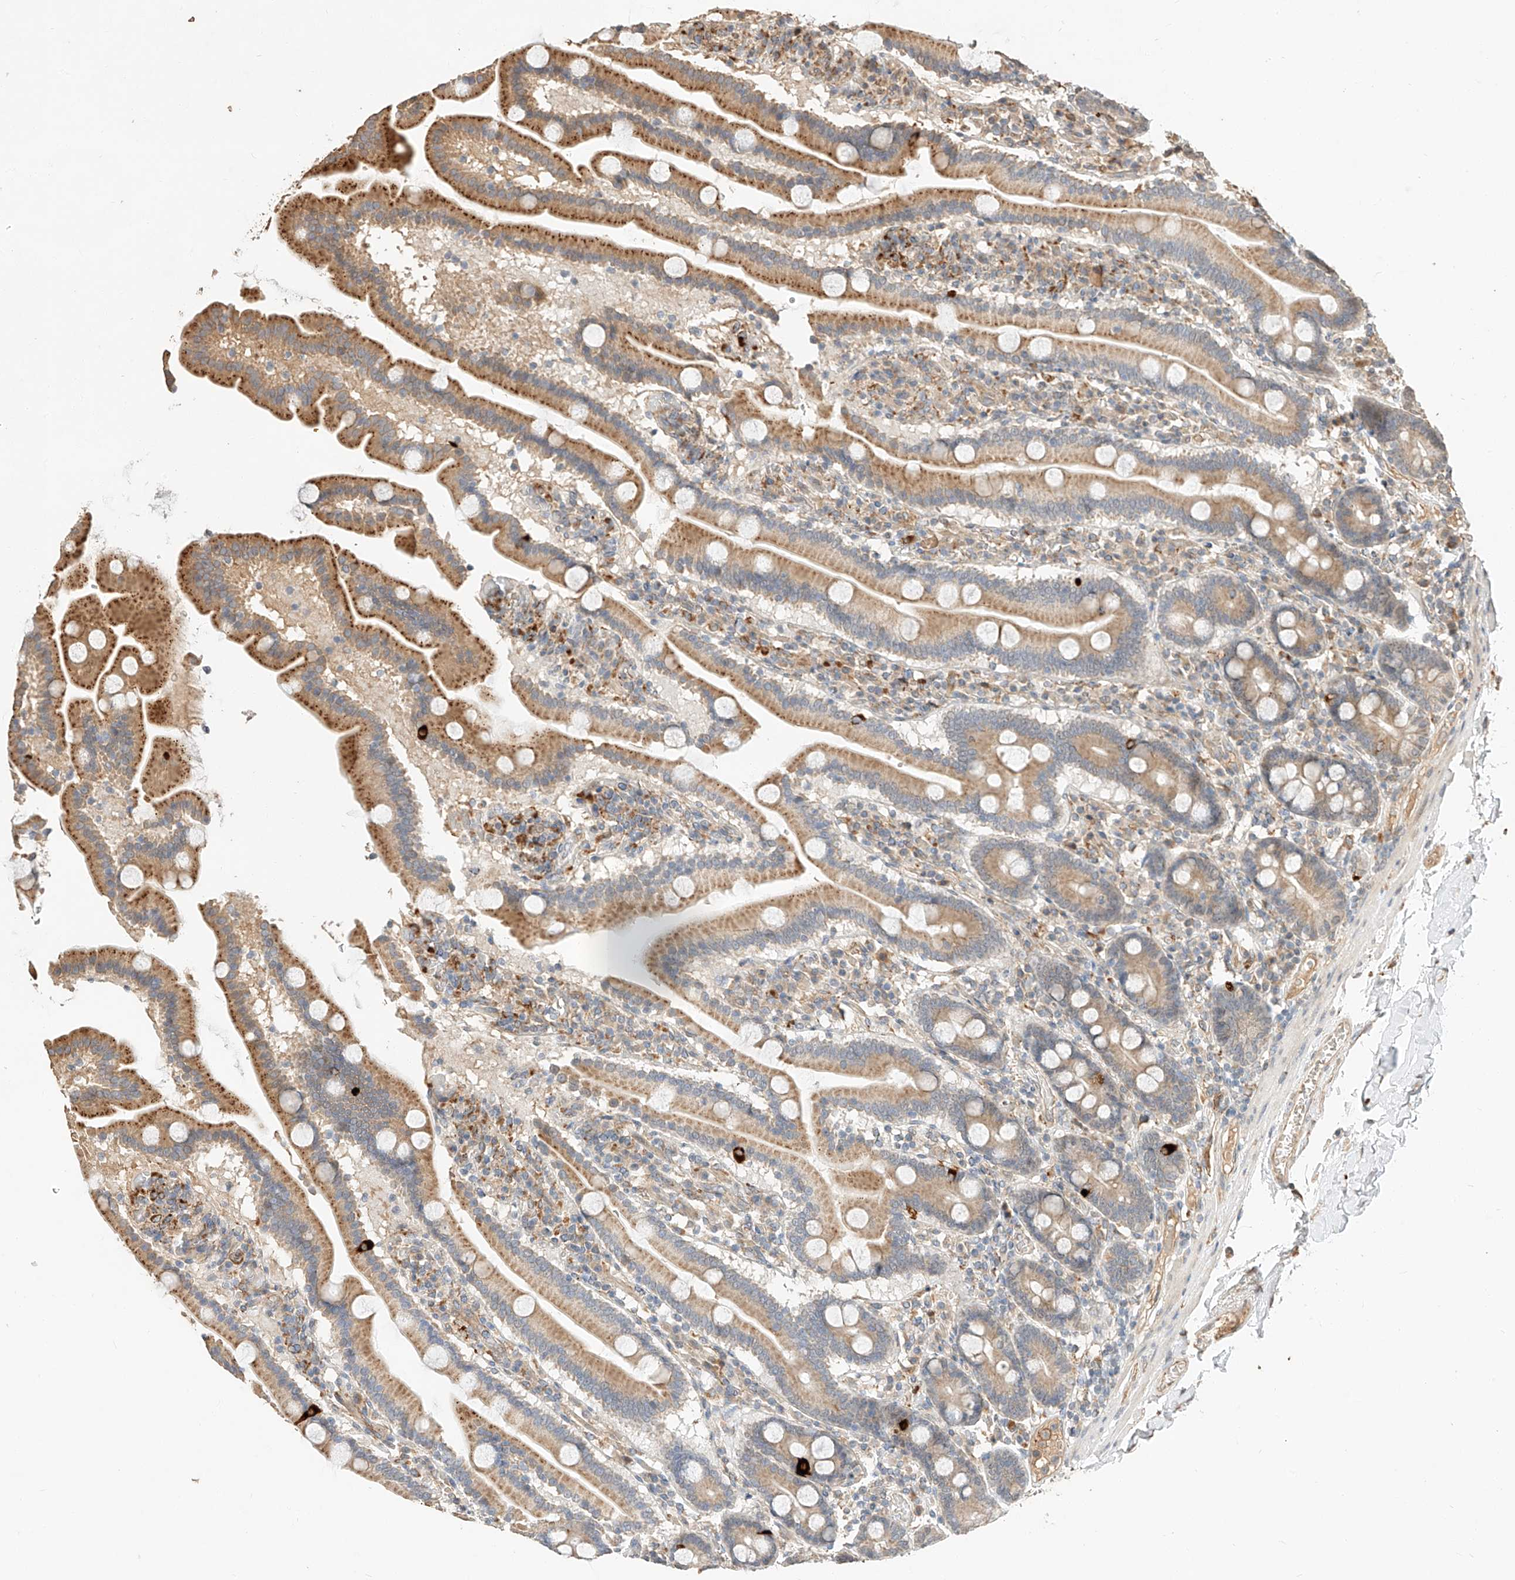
{"staining": {"intensity": "moderate", "quantity": ">75%", "location": "cytoplasmic/membranous"}, "tissue": "duodenum", "cell_type": "Glandular cells", "image_type": "normal", "snomed": [{"axis": "morphology", "description": "Normal tissue, NOS"}, {"axis": "topography", "description": "Duodenum"}], "caption": "Brown immunohistochemical staining in unremarkable duodenum reveals moderate cytoplasmic/membranous expression in approximately >75% of glandular cells.", "gene": "SUSD6", "patient": {"sex": "male", "age": 55}}